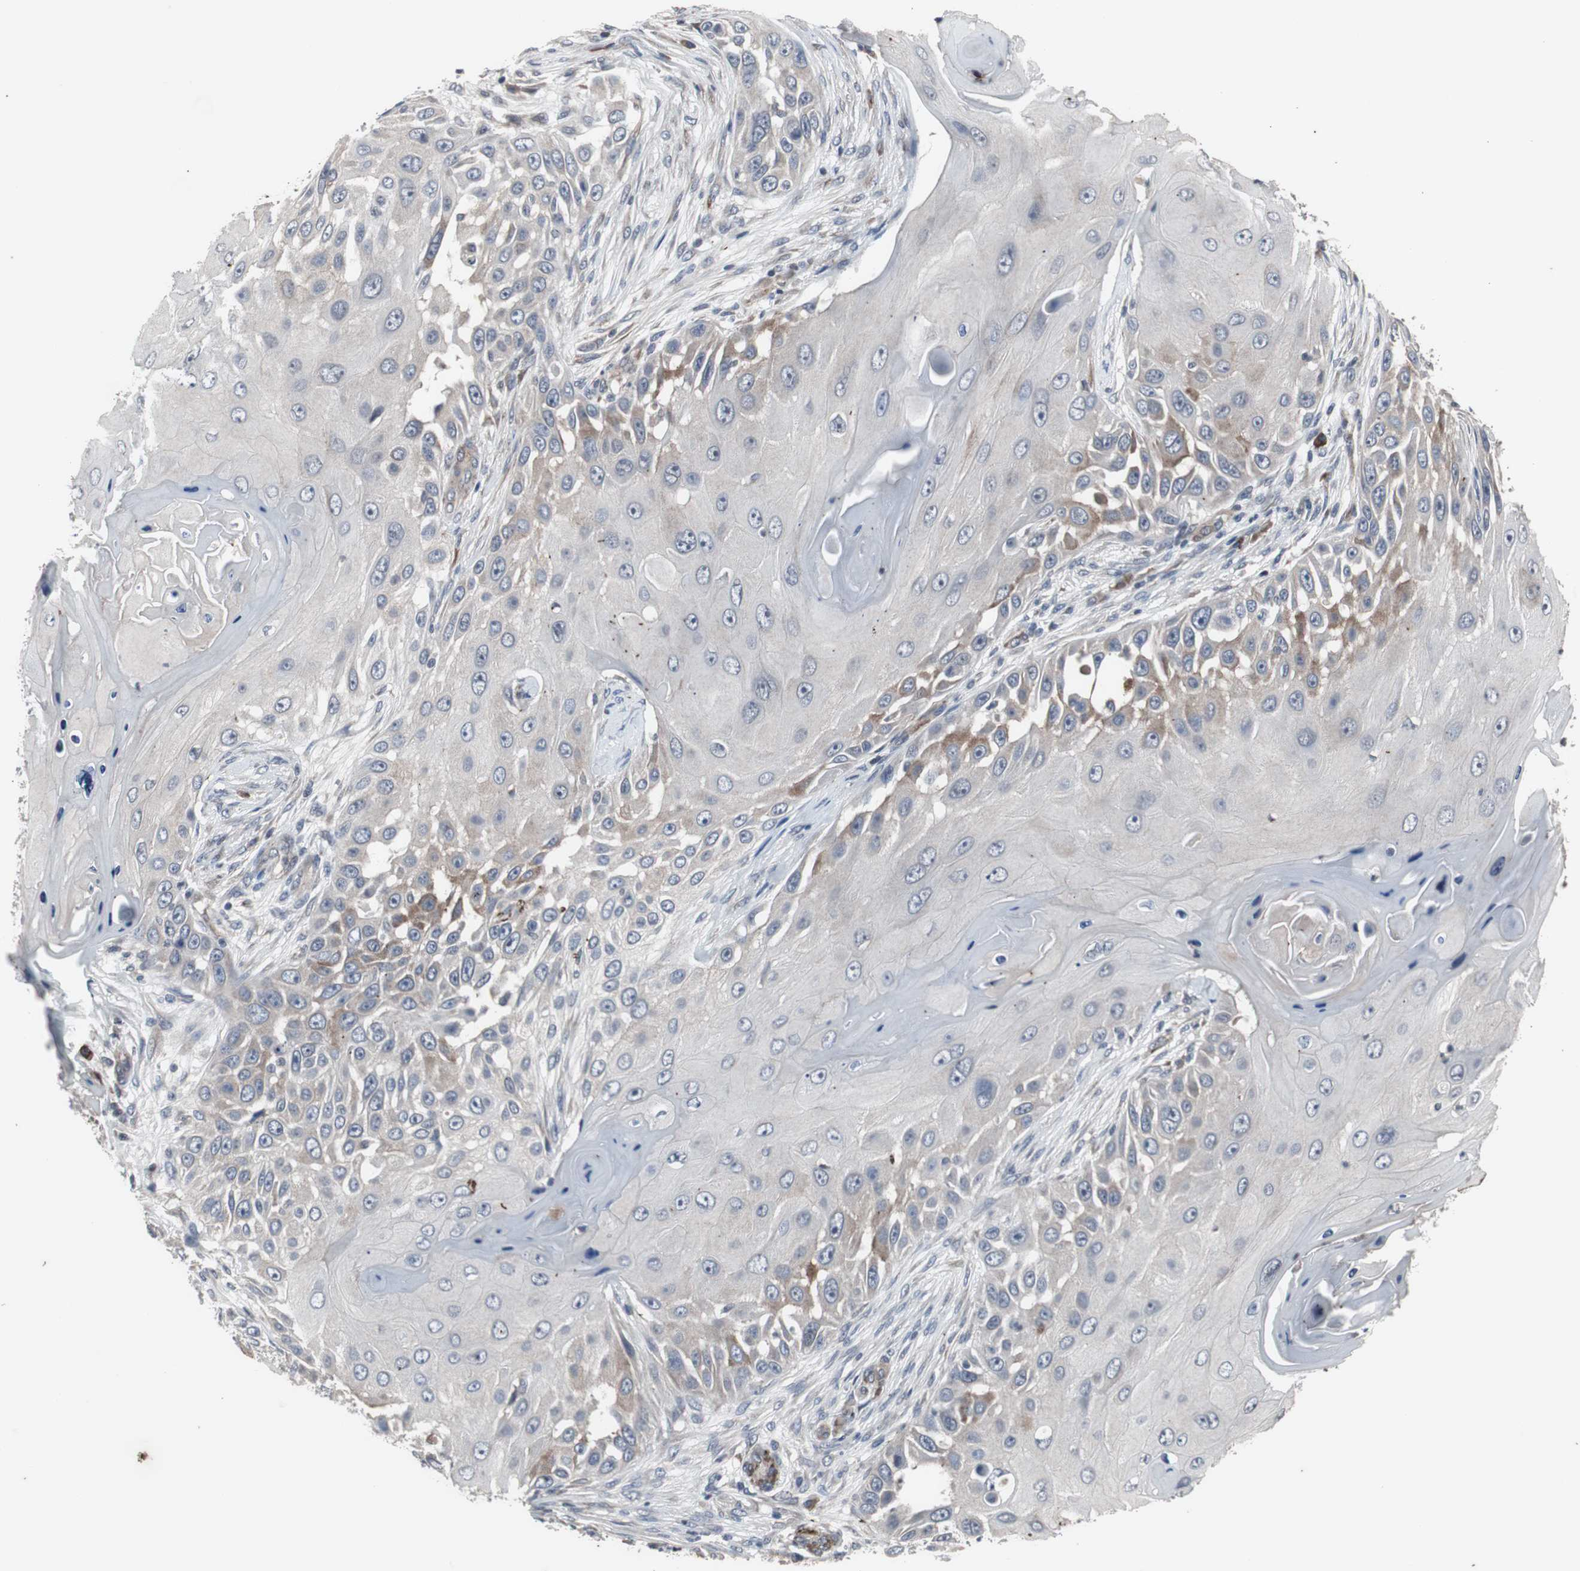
{"staining": {"intensity": "weak", "quantity": "<25%", "location": "cytoplasmic/membranous"}, "tissue": "skin cancer", "cell_type": "Tumor cells", "image_type": "cancer", "snomed": [{"axis": "morphology", "description": "Squamous cell carcinoma, NOS"}, {"axis": "topography", "description": "Skin"}], "caption": "Immunohistochemistry of human squamous cell carcinoma (skin) reveals no positivity in tumor cells.", "gene": "CRADD", "patient": {"sex": "female", "age": 44}}